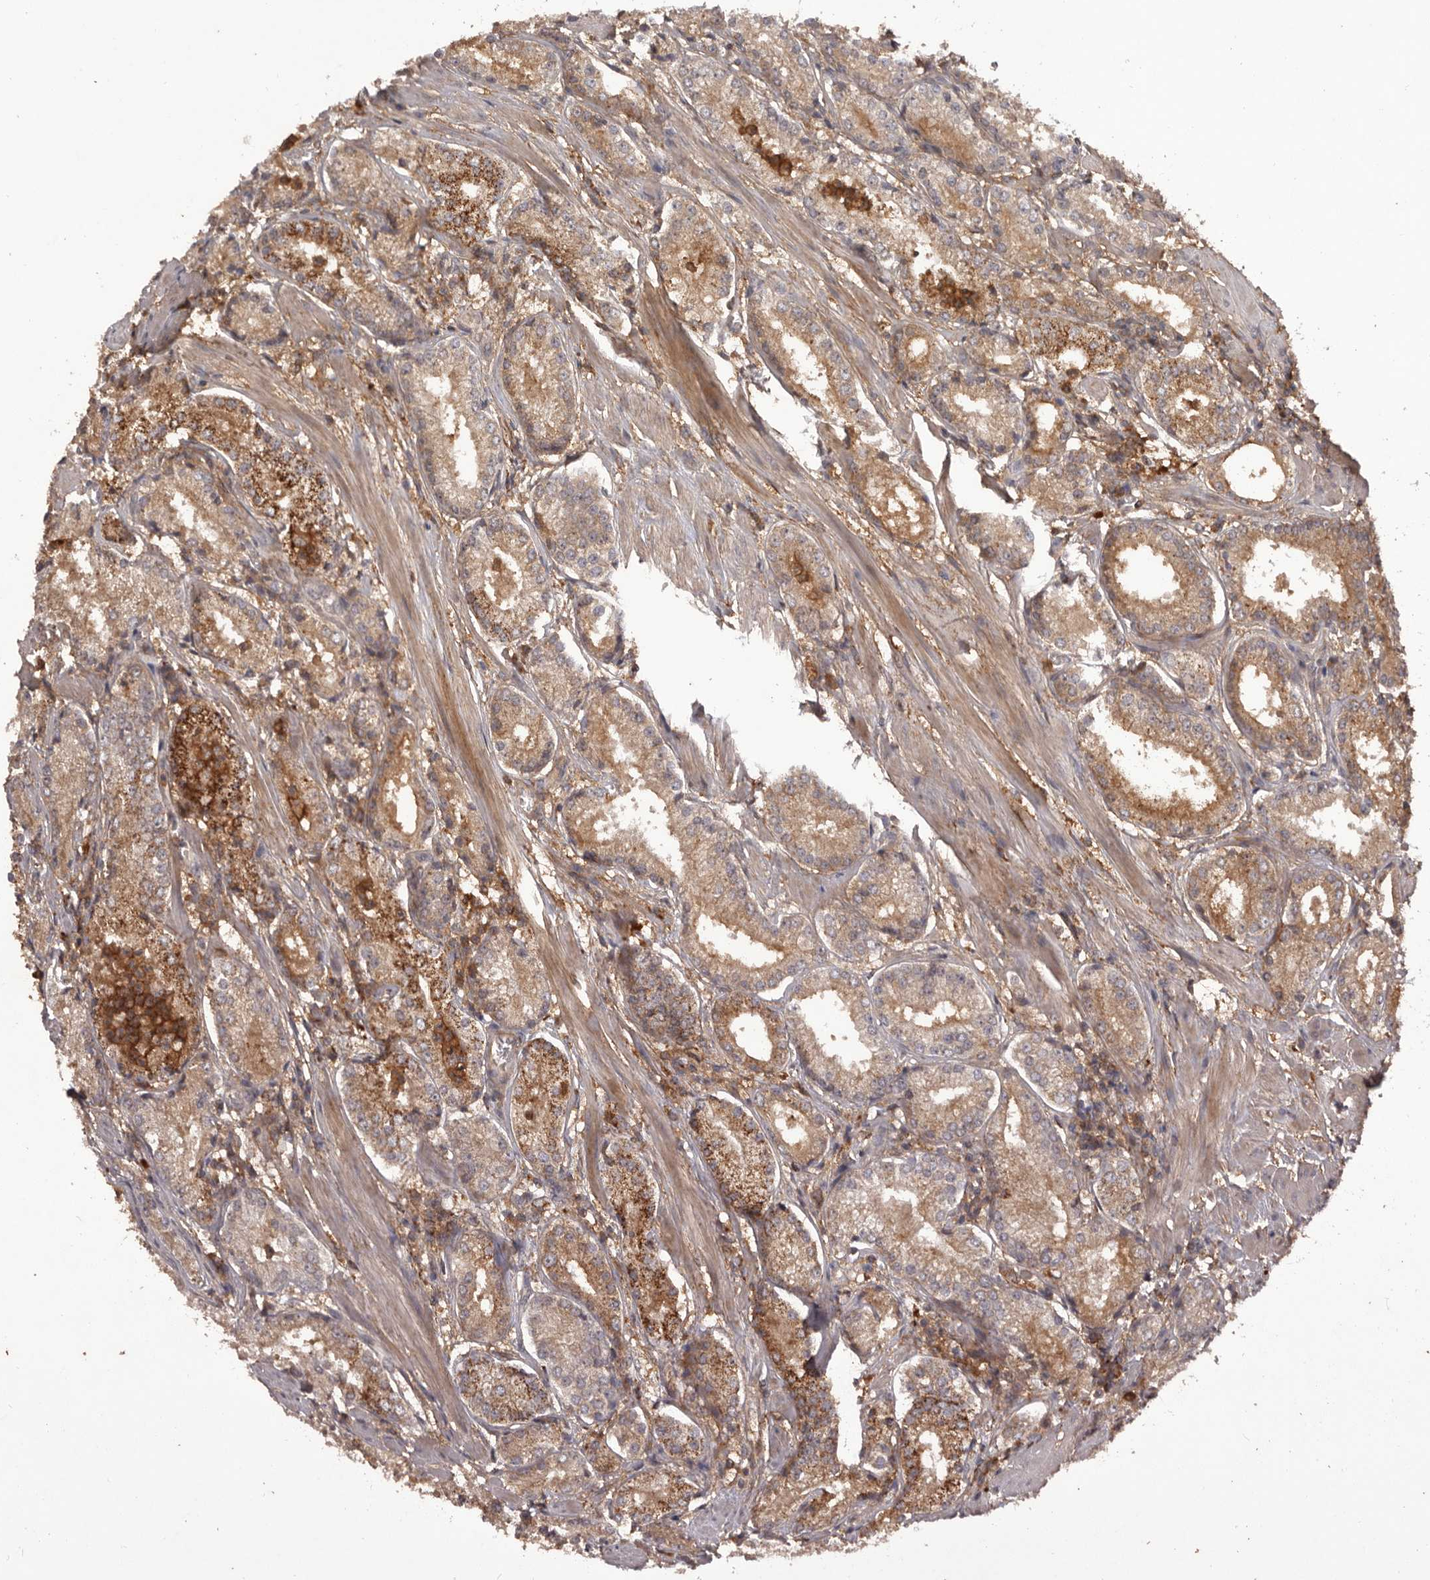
{"staining": {"intensity": "moderate", "quantity": ">75%", "location": "cytoplasmic/membranous"}, "tissue": "prostate cancer", "cell_type": "Tumor cells", "image_type": "cancer", "snomed": [{"axis": "morphology", "description": "Adenocarcinoma, Low grade"}, {"axis": "topography", "description": "Prostate"}], "caption": "Low-grade adenocarcinoma (prostate) stained with a protein marker exhibits moderate staining in tumor cells.", "gene": "GLIPR2", "patient": {"sex": "male", "age": 54}}